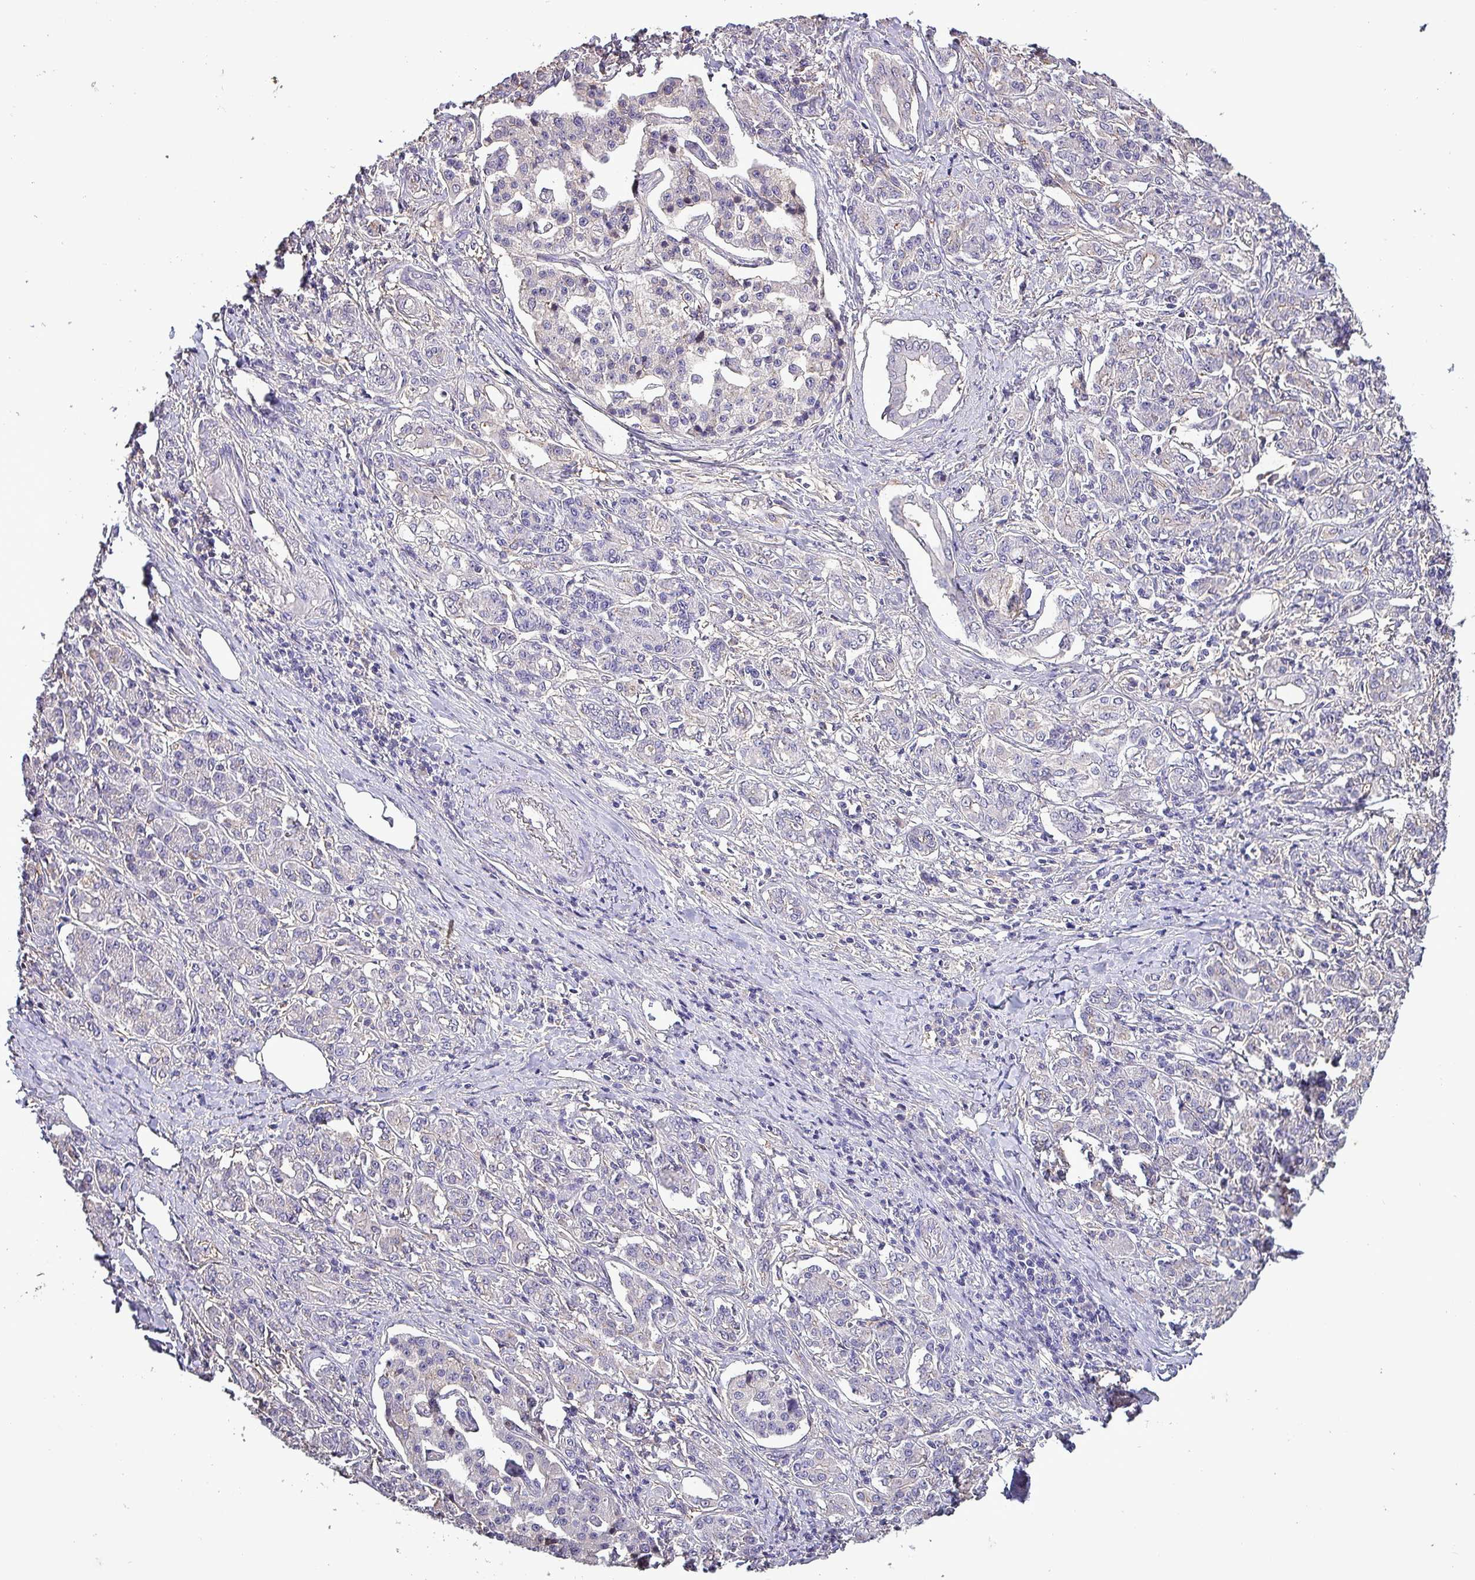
{"staining": {"intensity": "negative", "quantity": "none", "location": "none"}, "tissue": "pancreatic cancer", "cell_type": "Tumor cells", "image_type": "cancer", "snomed": [{"axis": "morphology", "description": "Adenocarcinoma, NOS"}, {"axis": "topography", "description": "Pancreas"}], "caption": "Immunohistochemical staining of pancreatic adenocarcinoma demonstrates no significant positivity in tumor cells.", "gene": "HTRA4", "patient": {"sex": "male", "age": 63}}